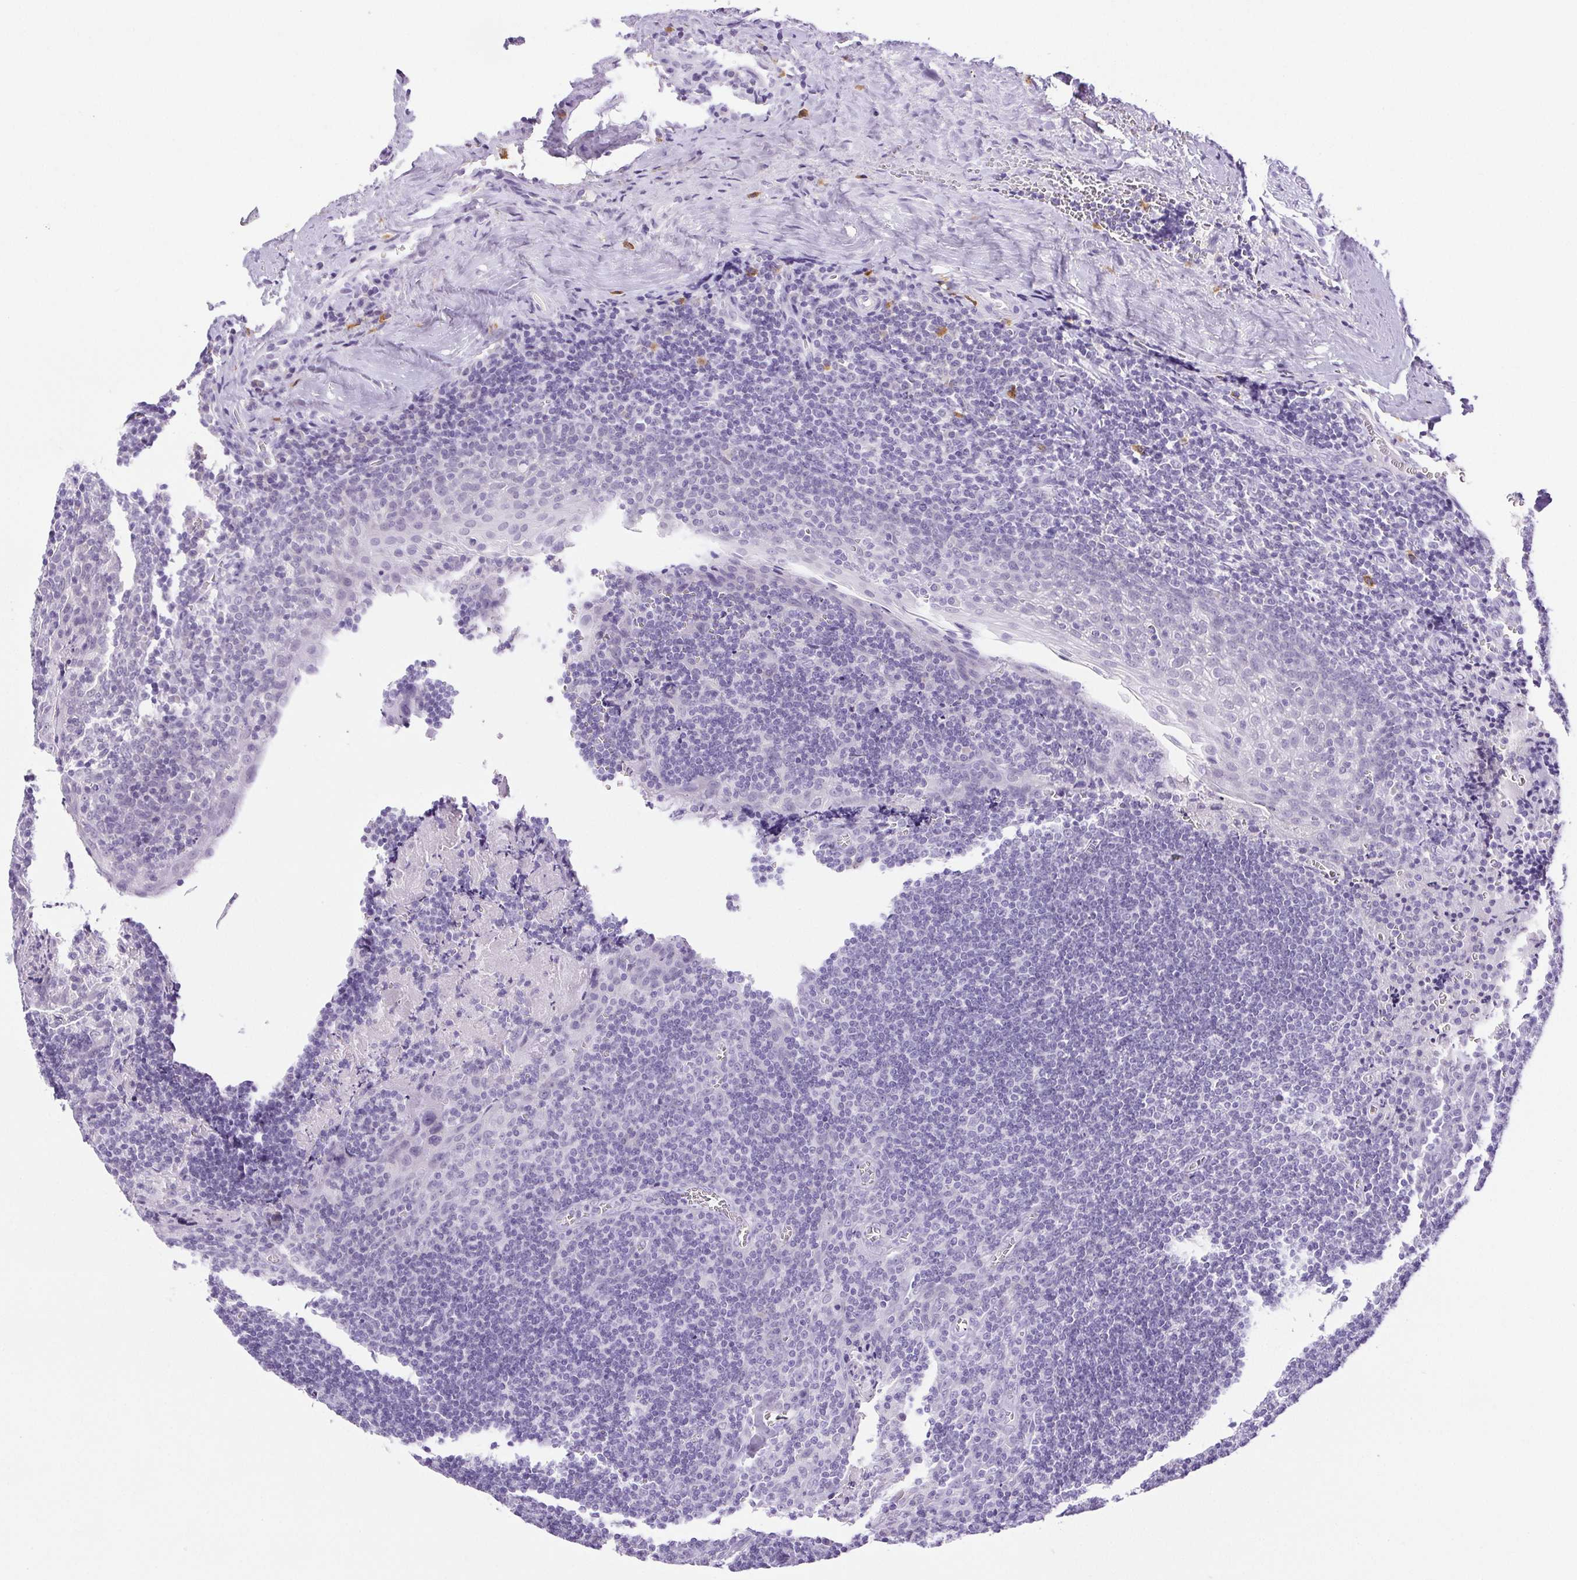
{"staining": {"intensity": "negative", "quantity": "none", "location": "none"}, "tissue": "tonsil", "cell_type": "Germinal center cells", "image_type": "normal", "snomed": [{"axis": "morphology", "description": "Normal tissue, NOS"}, {"axis": "morphology", "description": "Inflammation, NOS"}, {"axis": "topography", "description": "Tonsil"}], "caption": "Image shows no significant protein positivity in germinal center cells of normal tonsil.", "gene": "PAPPA2", "patient": {"sex": "female", "age": 31}}